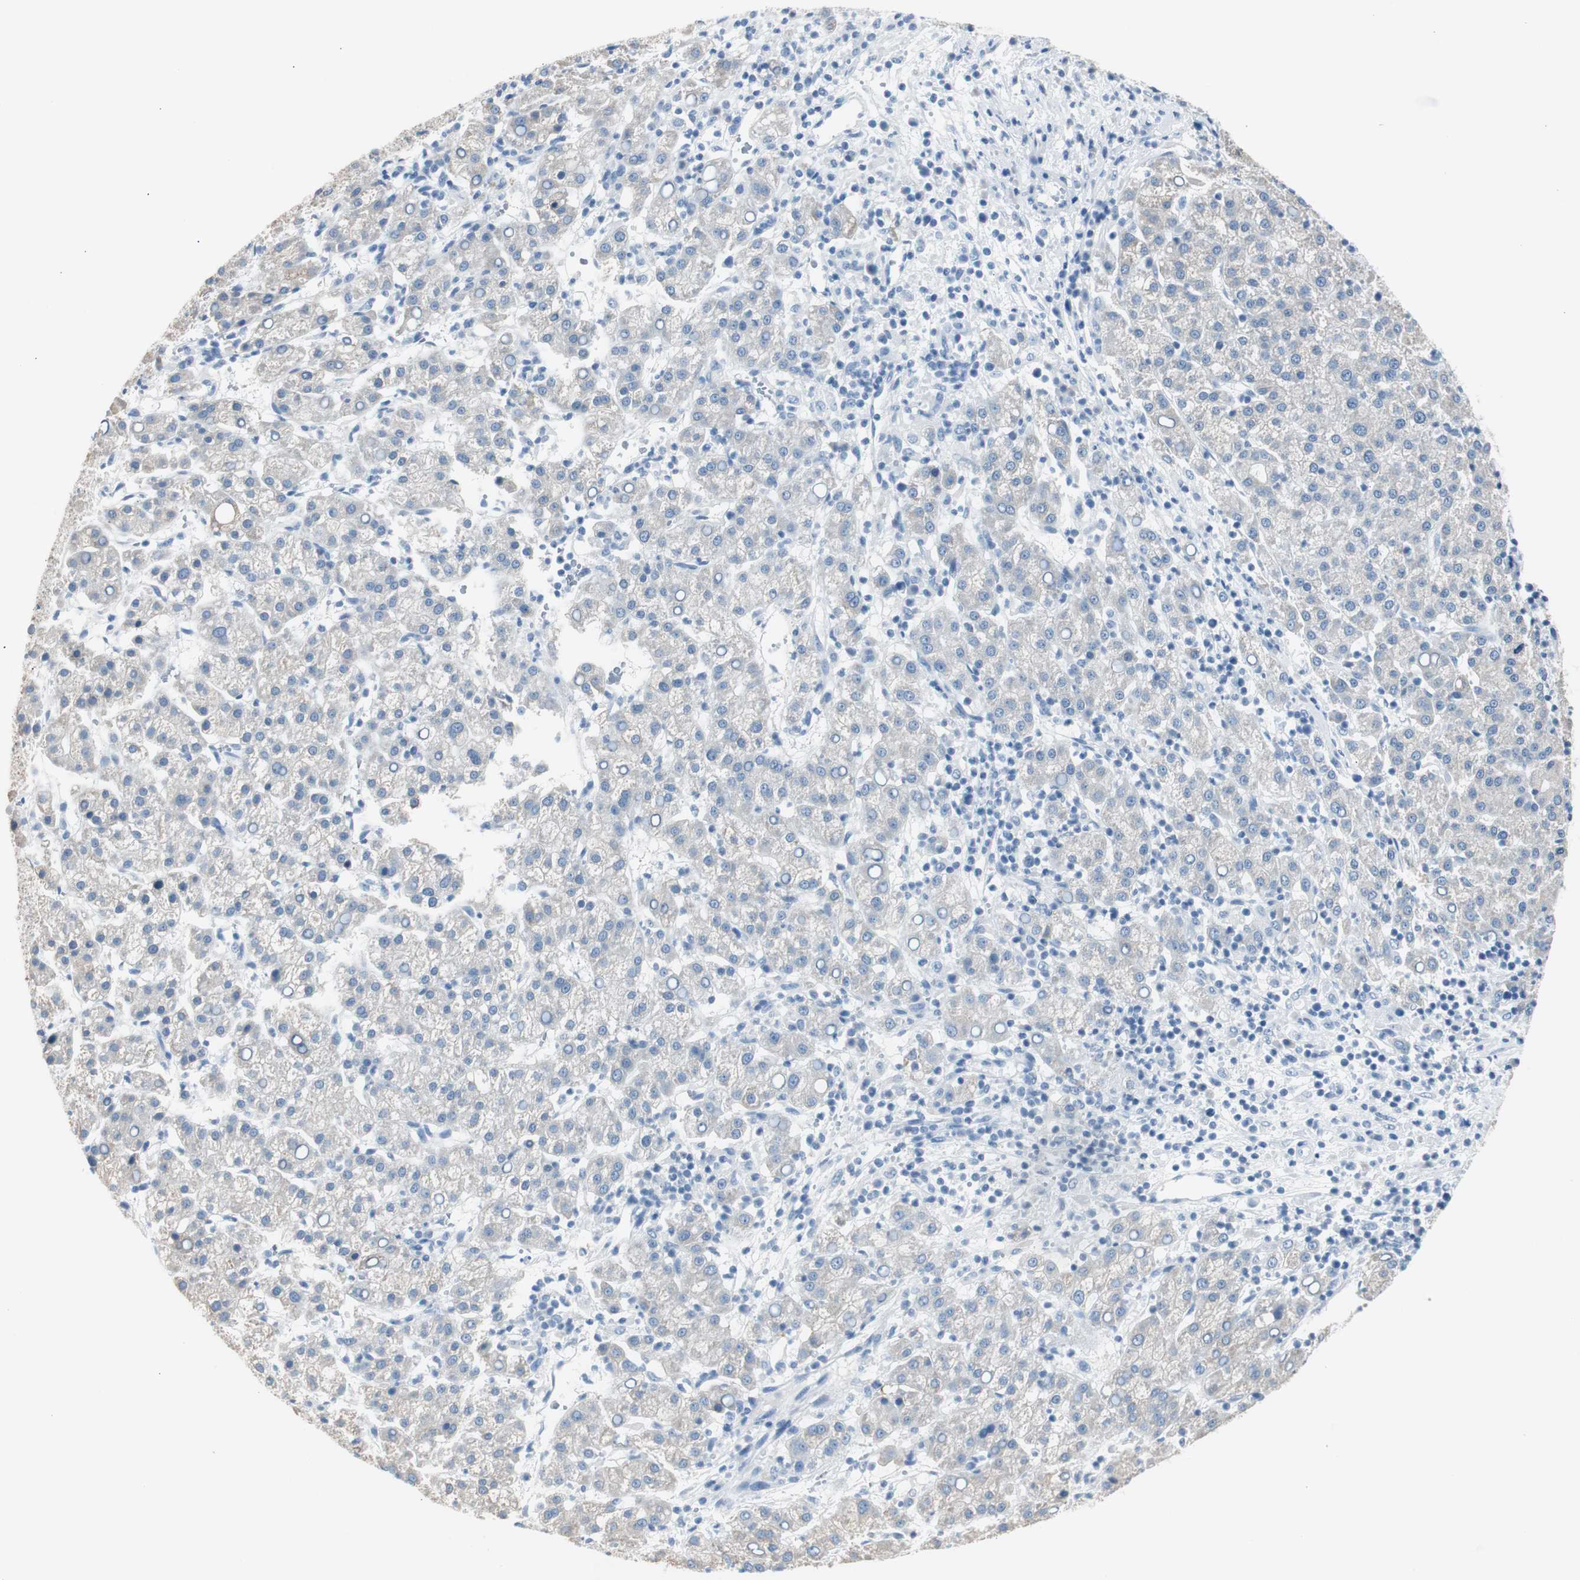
{"staining": {"intensity": "weak", "quantity": "<25%", "location": "cytoplasmic/membranous"}, "tissue": "liver cancer", "cell_type": "Tumor cells", "image_type": "cancer", "snomed": [{"axis": "morphology", "description": "Carcinoma, Hepatocellular, NOS"}, {"axis": "topography", "description": "Liver"}], "caption": "An image of human hepatocellular carcinoma (liver) is negative for staining in tumor cells.", "gene": "S100A7", "patient": {"sex": "female", "age": 58}}